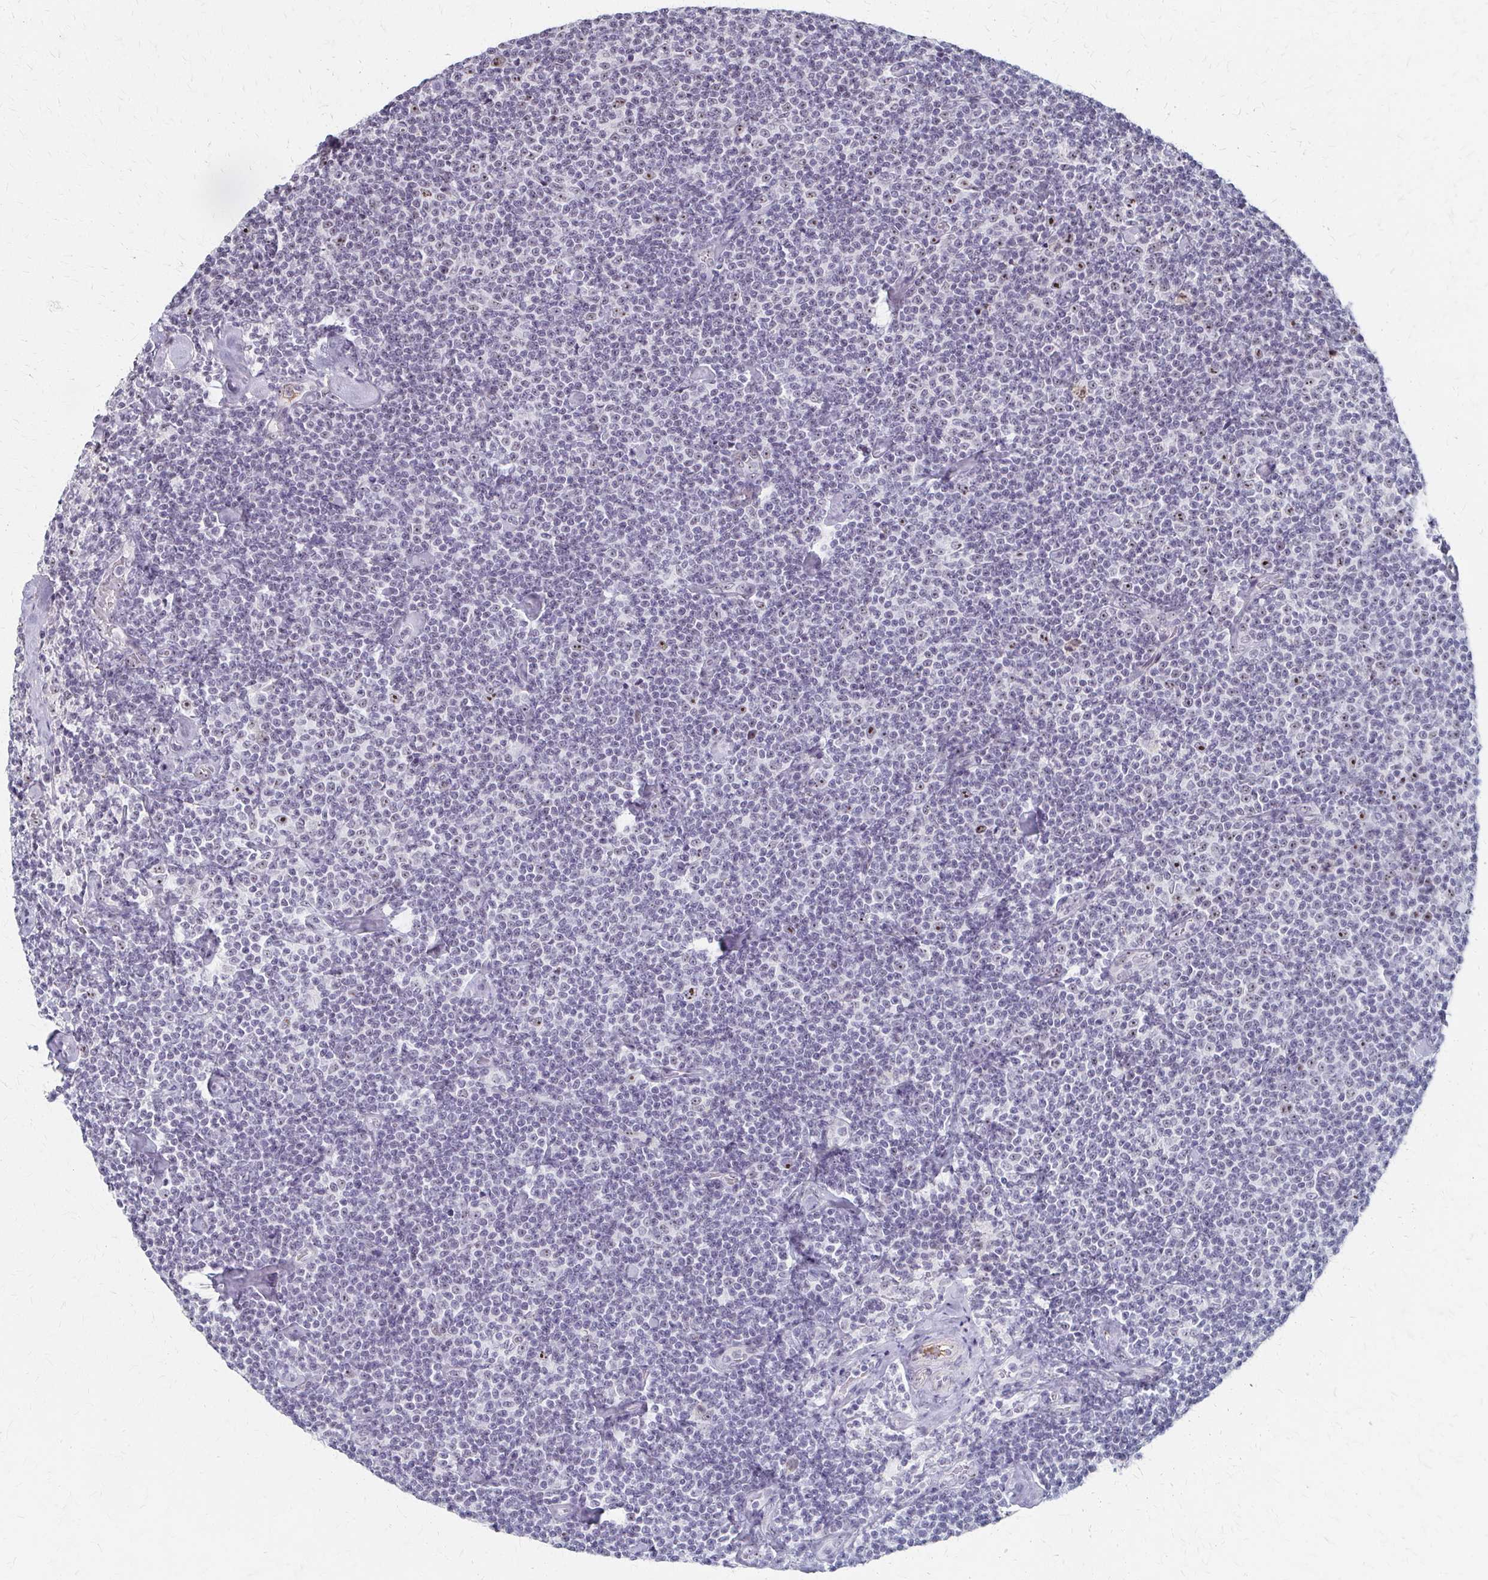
{"staining": {"intensity": "negative", "quantity": "none", "location": "none"}, "tissue": "lymphoma", "cell_type": "Tumor cells", "image_type": "cancer", "snomed": [{"axis": "morphology", "description": "Malignant lymphoma, non-Hodgkin's type, Low grade"}, {"axis": "topography", "description": "Lymph node"}], "caption": "IHC photomicrograph of neoplastic tissue: lymphoma stained with DAB exhibits no significant protein expression in tumor cells. The staining is performed using DAB (3,3'-diaminobenzidine) brown chromogen with nuclei counter-stained in using hematoxylin.", "gene": "PES1", "patient": {"sex": "male", "age": 81}}